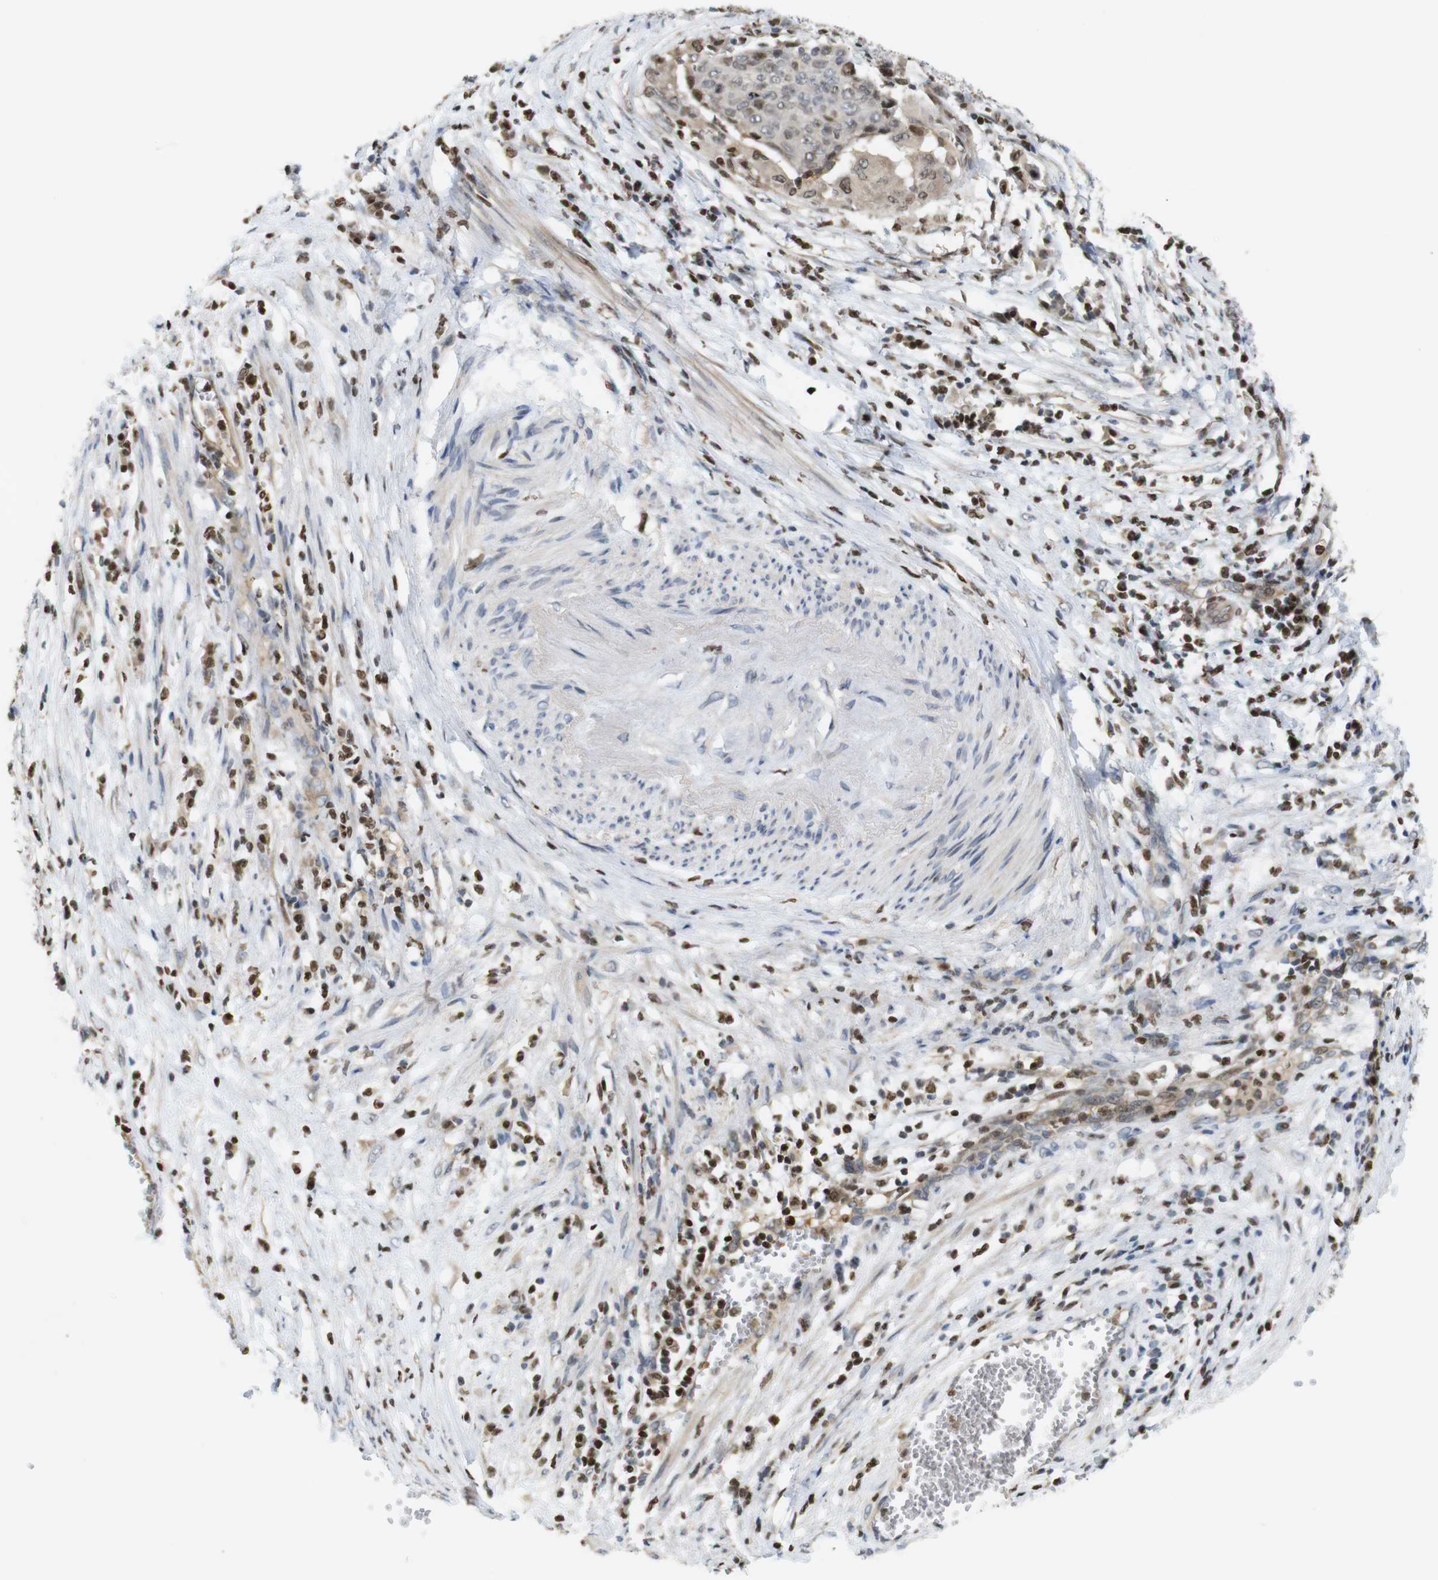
{"staining": {"intensity": "moderate", "quantity": ">75%", "location": "cytoplasmic/membranous,nuclear"}, "tissue": "cervical cancer", "cell_type": "Tumor cells", "image_type": "cancer", "snomed": [{"axis": "morphology", "description": "Squamous cell carcinoma, NOS"}, {"axis": "topography", "description": "Cervix"}], "caption": "The image shows immunohistochemical staining of squamous cell carcinoma (cervical). There is moderate cytoplasmic/membranous and nuclear expression is seen in about >75% of tumor cells.", "gene": "MBD1", "patient": {"sex": "female", "age": 39}}